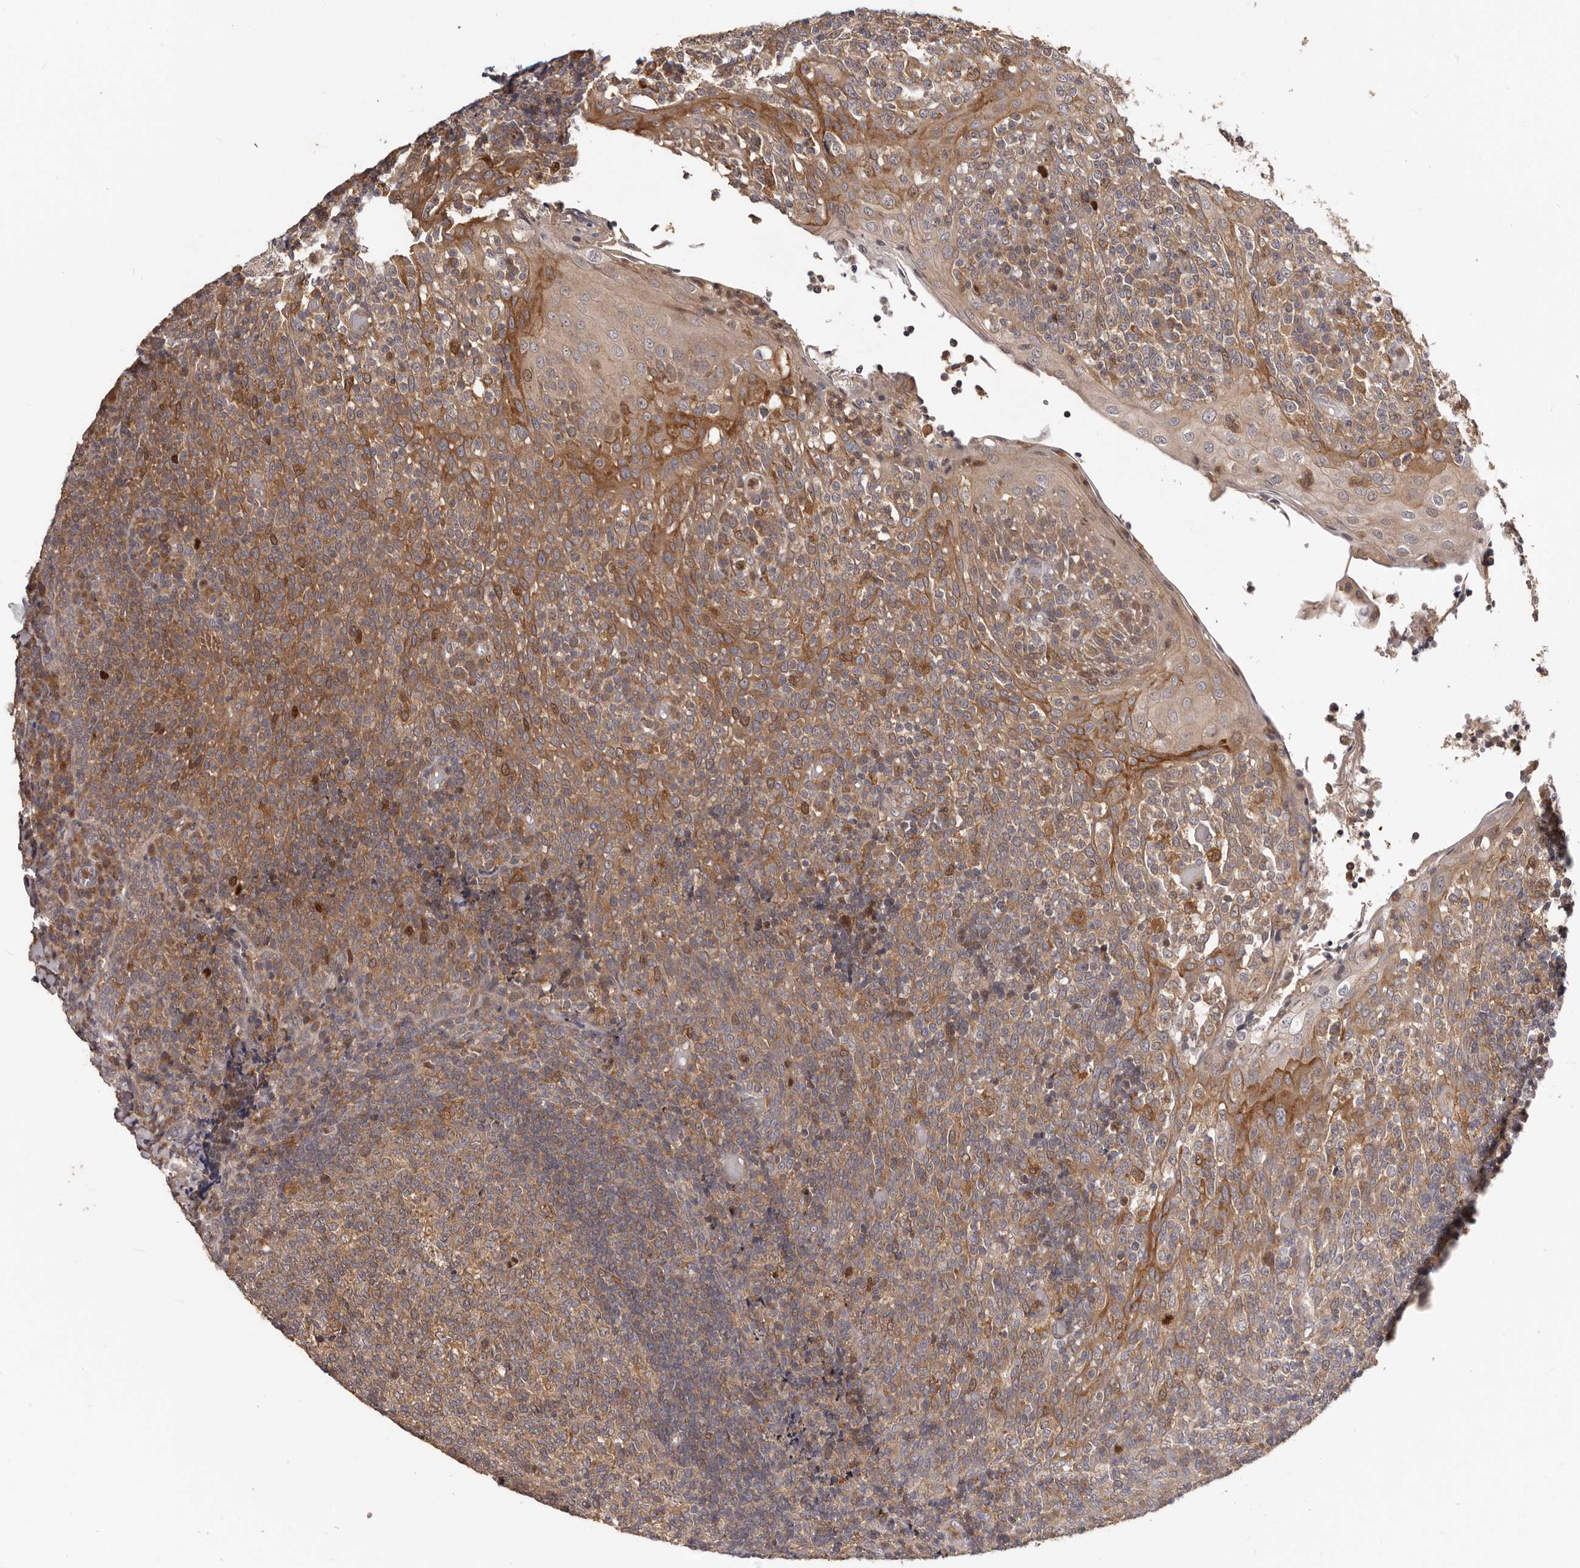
{"staining": {"intensity": "moderate", "quantity": ">75%", "location": "cytoplasmic/membranous"}, "tissue": "tonsil", "cell_type": "Germinal center cells", "image_type": "normal", "snomed": [{"axis": "morphology", "description": "Normal tissue, NOS"}, {"axis": "topography", "description": "Tonsil"}], "caption": "Brown immunohistochemical staining in normal human tonsil shows moderate cytoplasmic/membranous staining in about >75% of germinal center cells. (brown staining indicates protein expression, while blue staining denotes nuclei).", "gene": "RNF187", "patient": {"sex": "female", "age": 19}}